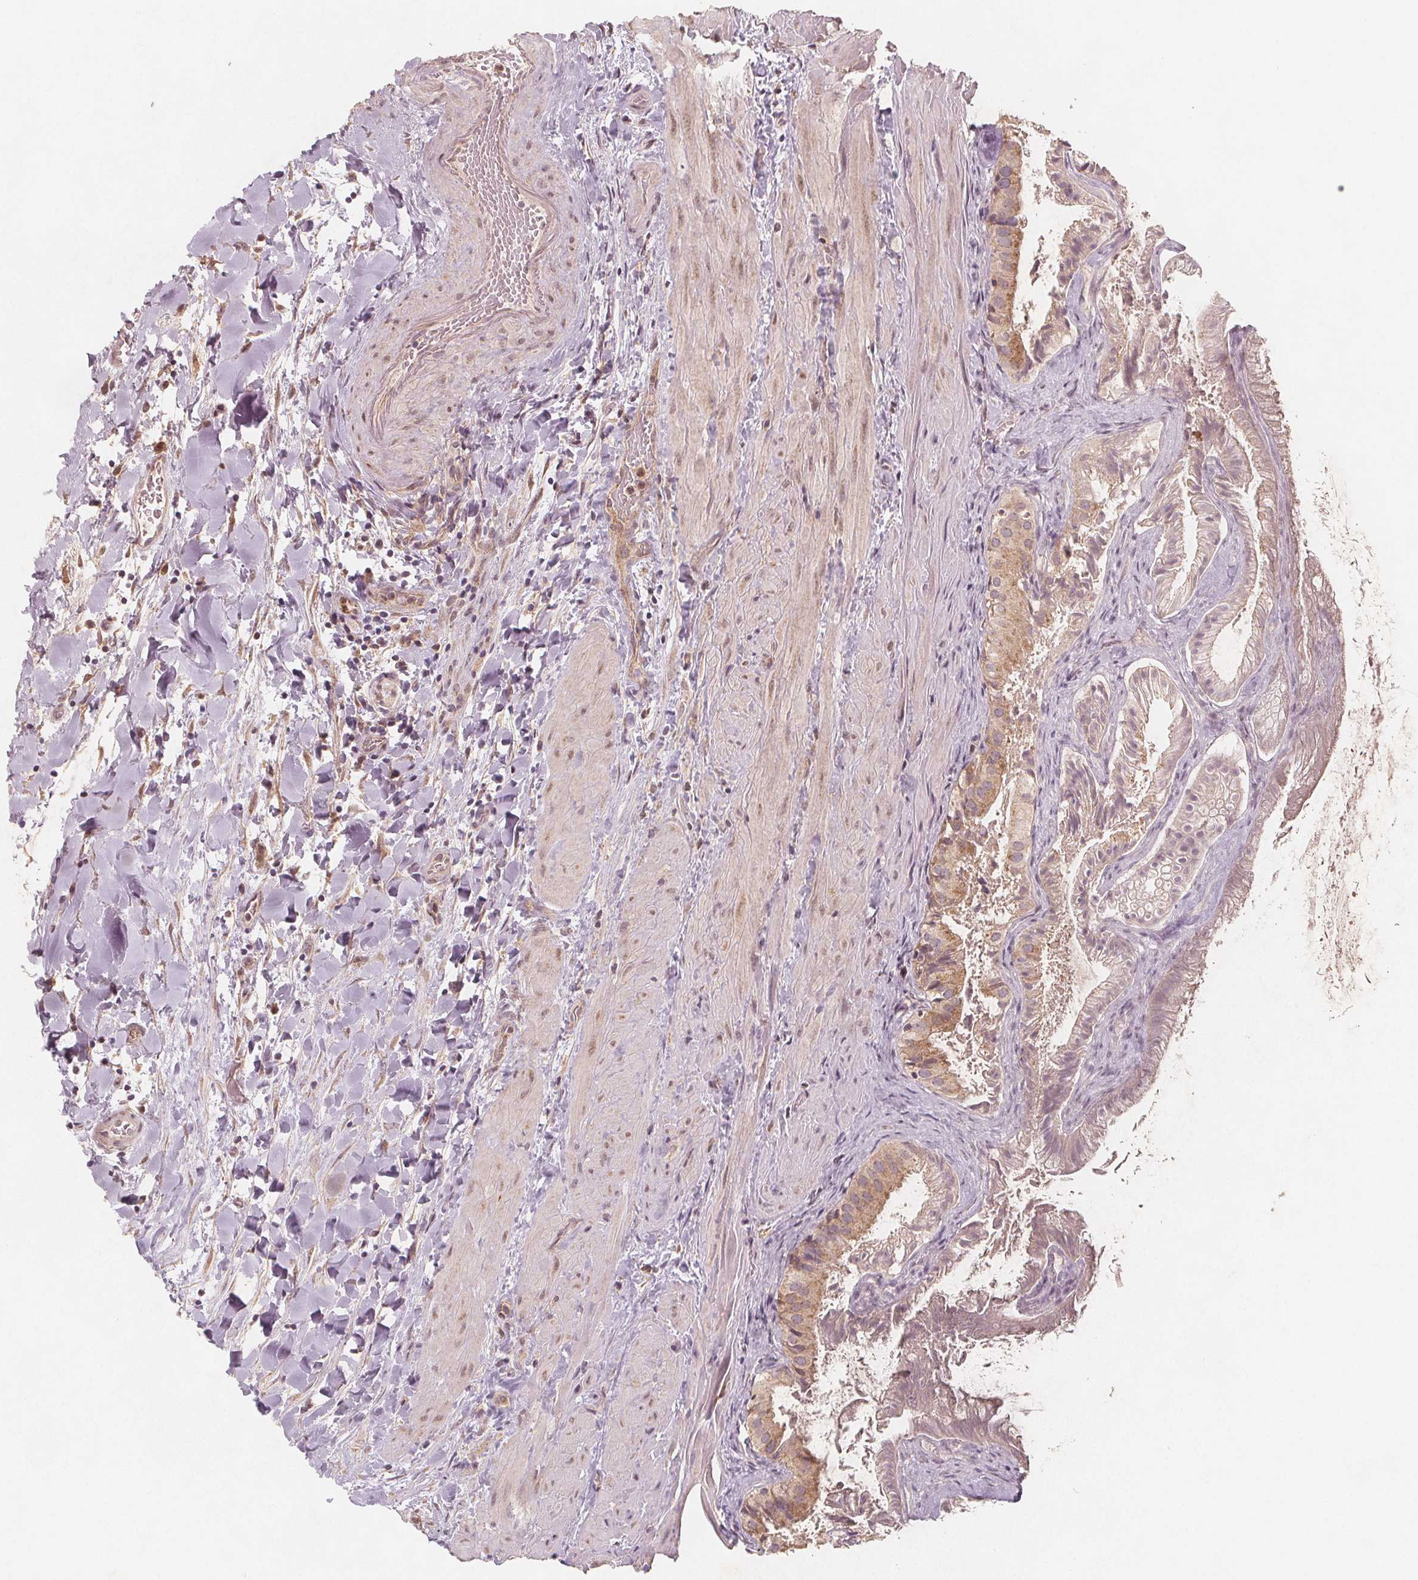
{"staining": {"intensity": "moderate", "quantity": "25%-75%", "location": "cytoplasmic/membranous"}, "tissue": "gallbladder", "cell_type": "Glandular cells", "image_type": "normal", "snomed": [{"axis": "morphology", "description": "Normal tissue, NOS"}, {"axis": "topography", "description": "Gallbladder"}], "caption": "Immunohistochemistry histopathology image of benign gallbladder: gallbladder stained using IHC displays medium levels of moderate protein expression localized specifically in the cytoplasmic/membranous of glandular cells, appearing as a cytoplasmic/membranous brown color.", "gene": "NCSTN", "patient": {"sex": "male", "age": 70}}